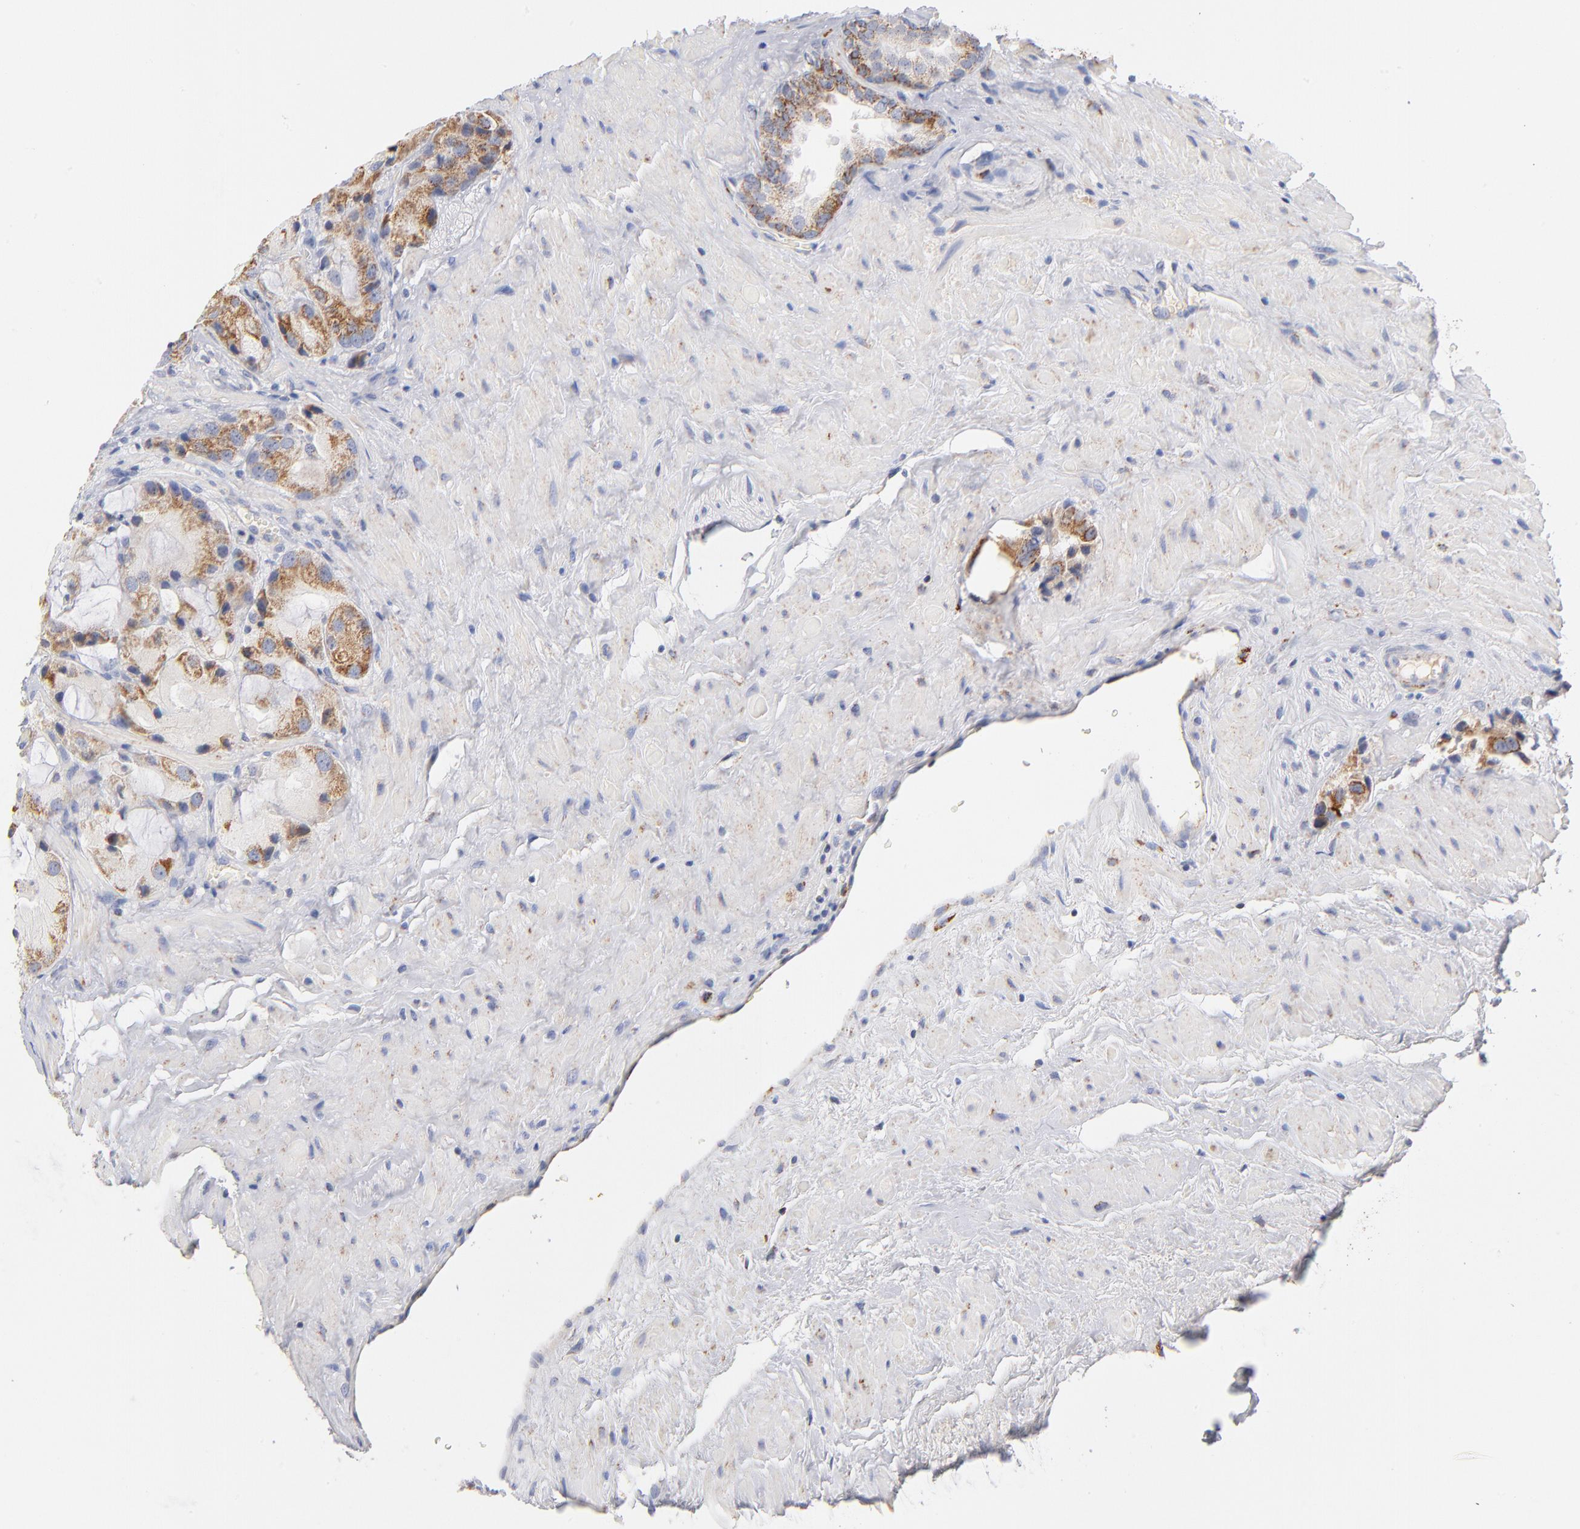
{"staining": {"intensity": "moderate", "quantity": ">75%", "location": "cytoplasmic/membranous"}, "tissue": "prostate cancer", "cell_type": "Tumor cells", "image_type": "cancer", "snomed": [{"axis": "morphology", "description": "Adenocarcinoma, High grade"}, {"axis": "topography", "description": "Prostate"}], "caption": "Protein staining by IHC demonstrates moderate cytoplasmic/membranous positivity in about >75% of tumor cells in prostate high-grade adenocarcinoma.", "gene": "DLAT", "patient": {"sex": "male", "age": 70}}